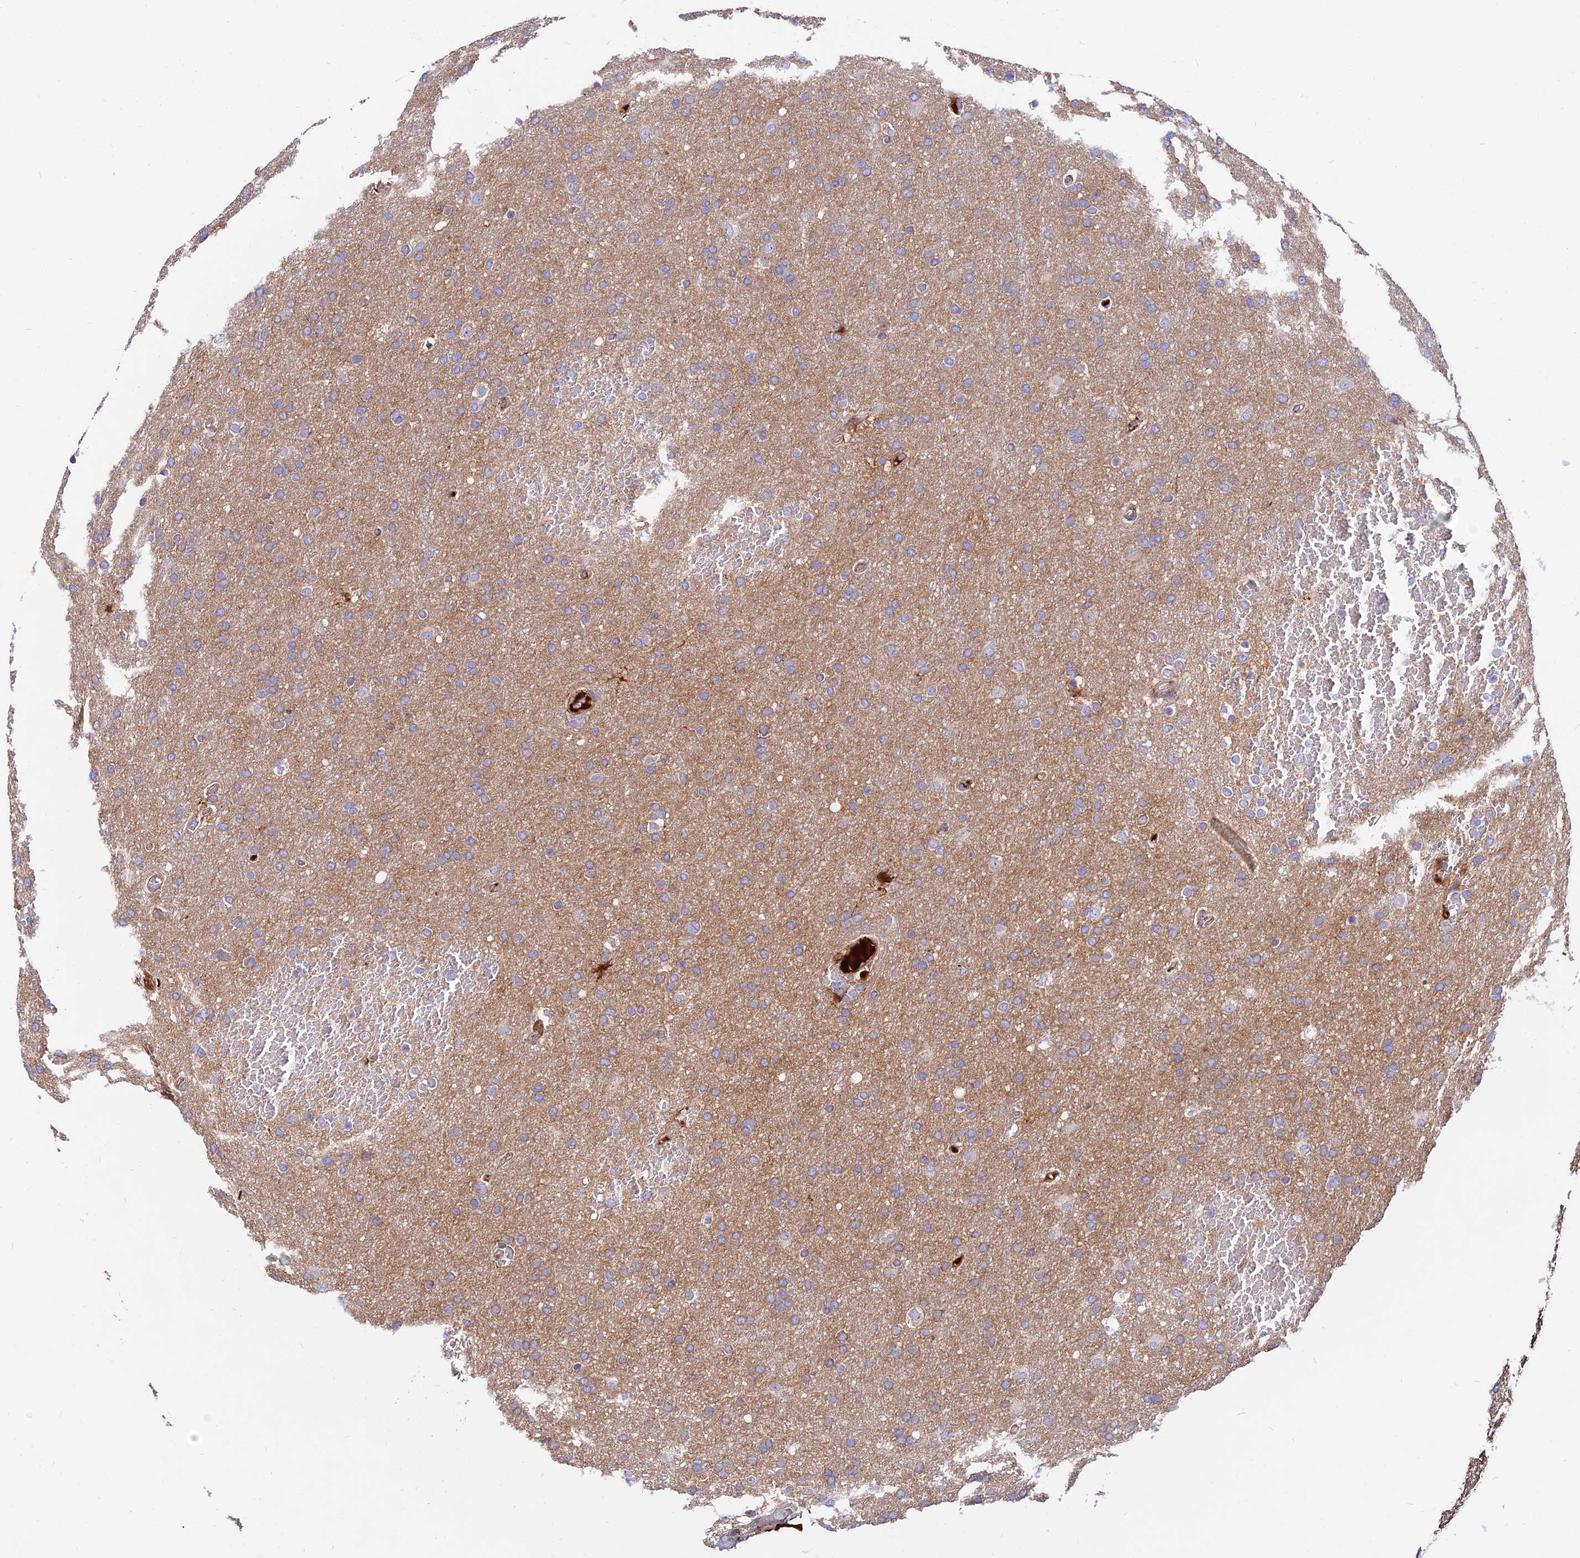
{"staining": {"intensity": "weak", "quantity": ">75%", "location": "cytoplasmic/membranous"}, "tissue": "glioma", "cell_type": "Tumor cells", "image_type": "cancer", "snomed": [{"axis": "morphology", "description": "Glioma, malignant, High grade"}, {"axis": "topography", "description": "Cerebral cortex"}], "caption": "Weak cytoplasmic/membranous protein staining is seen in approximately >75% of tumor cells in glioma.", "gene": "PYM1", "patient": {"sex": "female", "age": 36}}